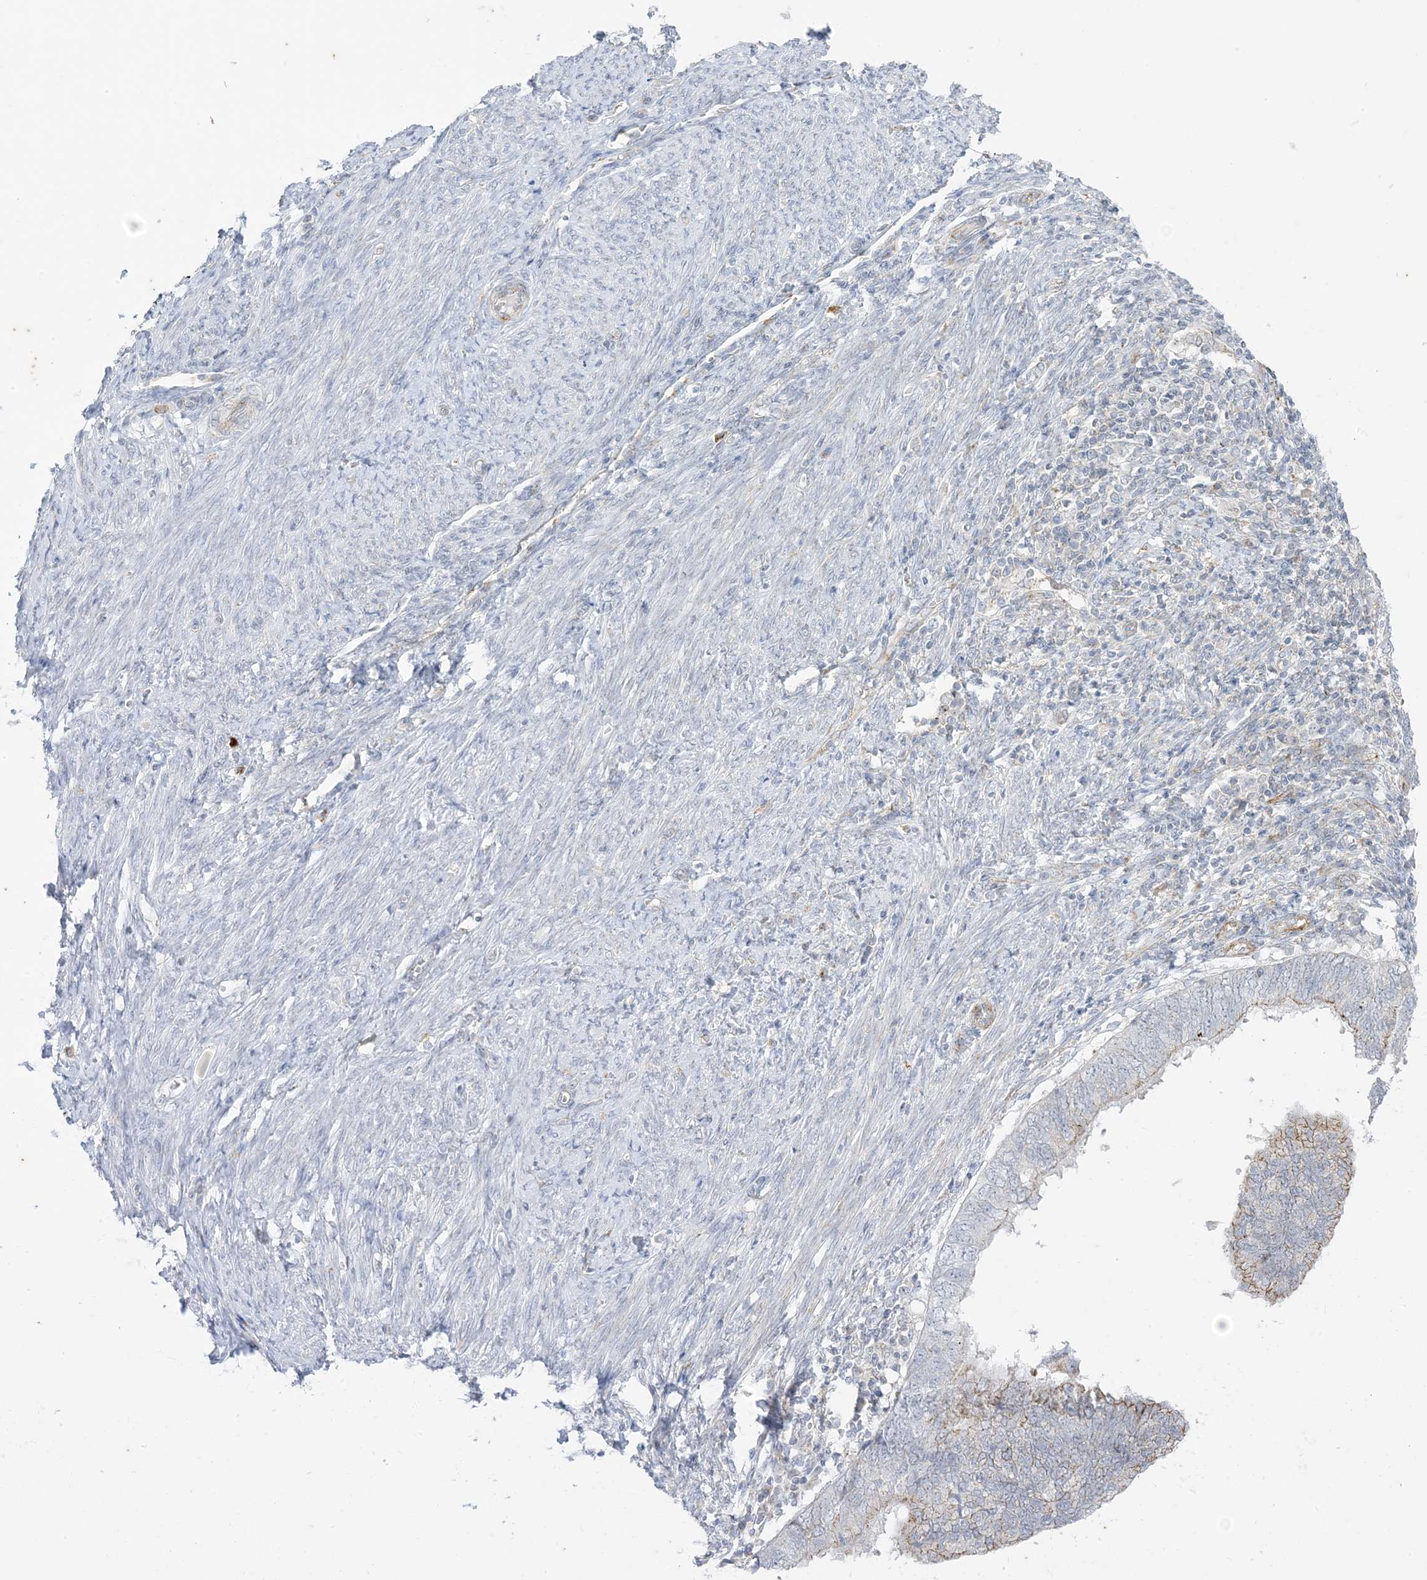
{"staining": {"intensity": "weak", "quantity": "<25%", "location": "cytoplasmic/membranous"}, "tissue": "endometrial cancer", "cell_type": "Tumor cells", "image_type": "cancer", "snomed": [{"axis": "morphology", "description": "Adenocarcinoma, NOS"}, {"axis": "topography", "description": "Uterus"}], "caption": "An immunohistochemistry photomicrograph of adenocarcinoma (endometrial) is shown. There is no staining in tumor cells of adenocarcinoma (endometrial).", "gene": "RAC1", "patient": {"sex": "female", "age": 77}}